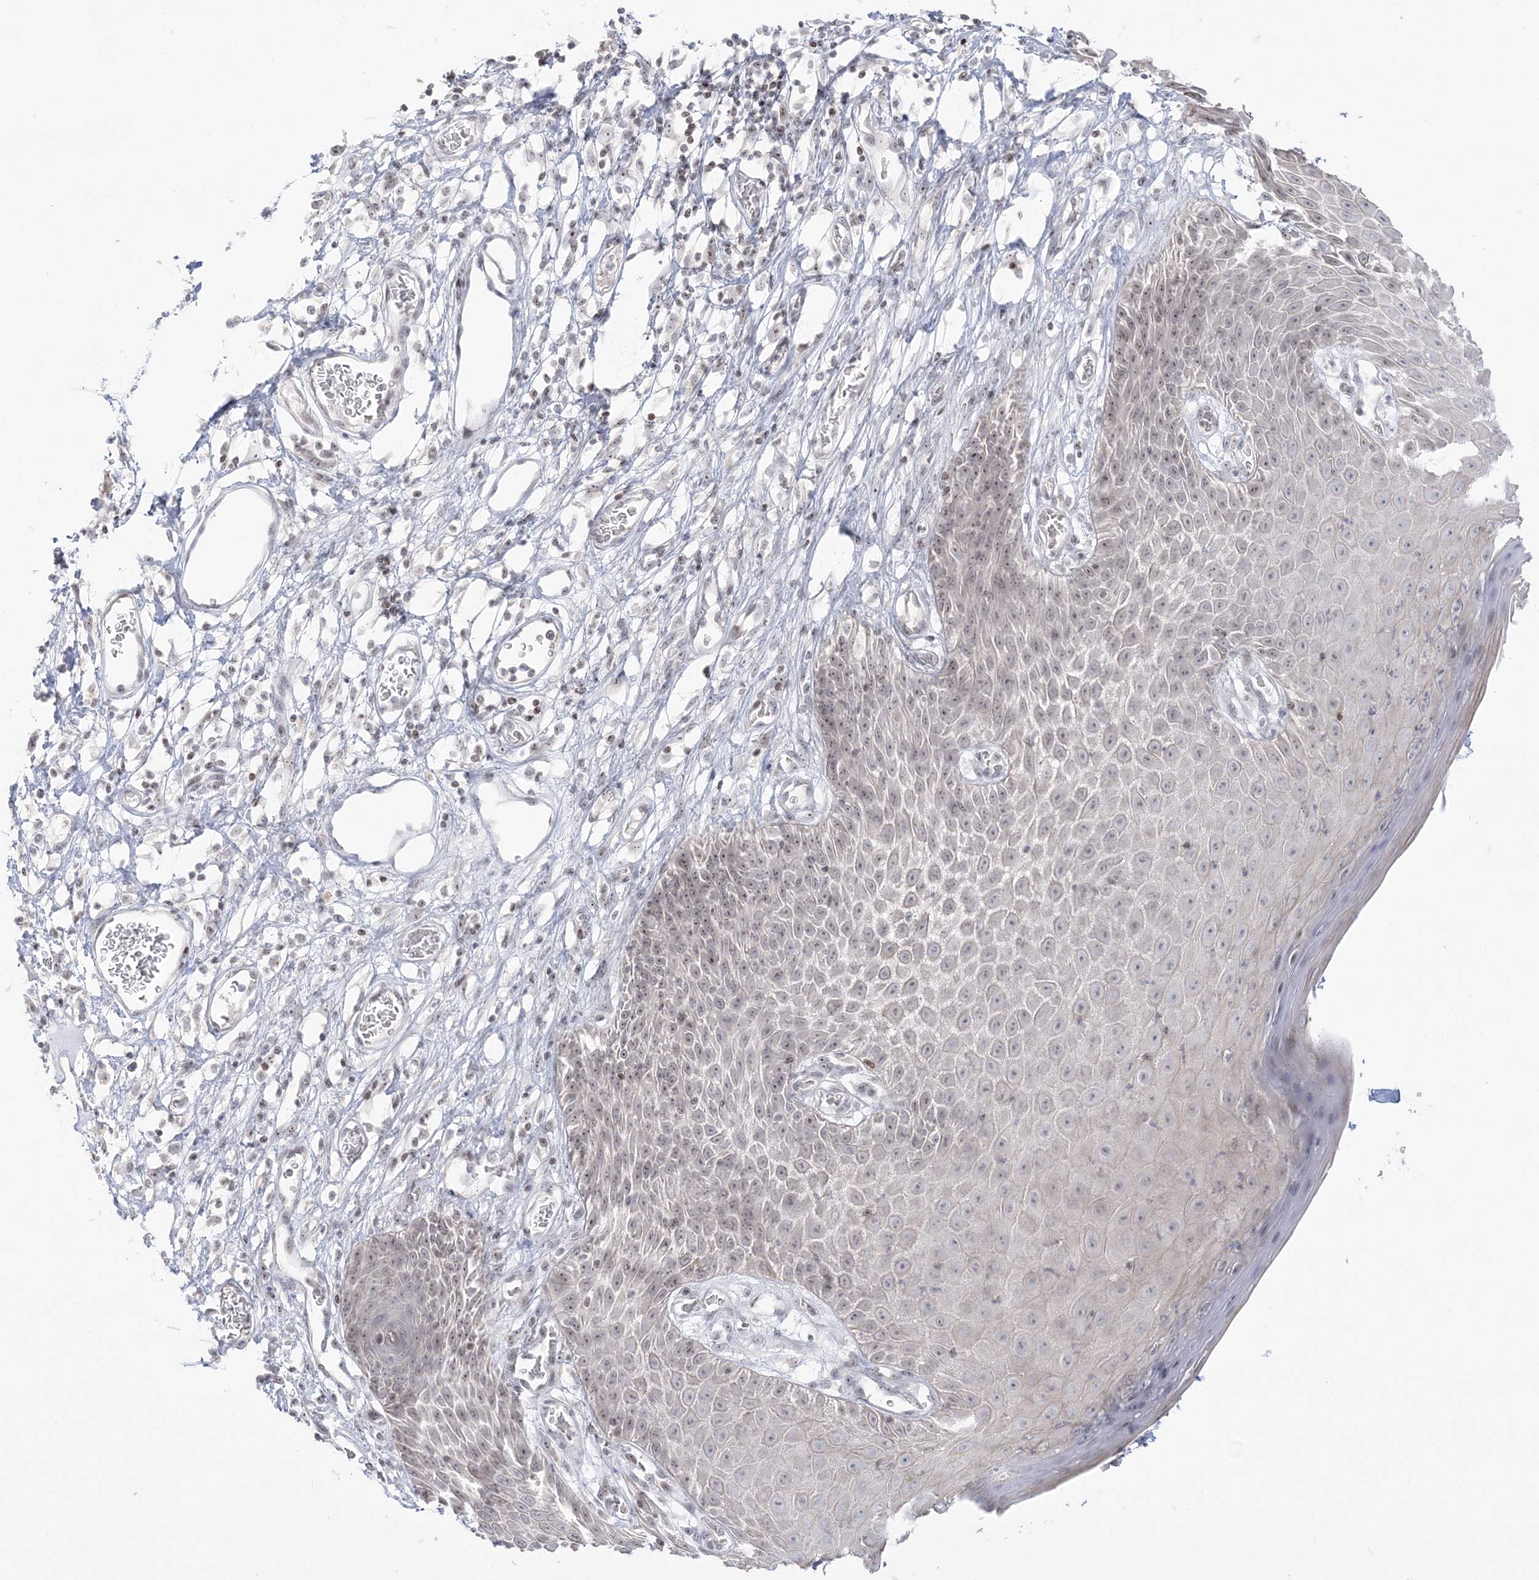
{"staining": {"intensity": "moderate", "quantity": "25%-75%", "location": "cytoplasmic/membranous"}, "tissue": "skin", "cell_type": "Epidermal cells", "image_type": "normal", "snomed": [{"axis": "morphology", "description": "Normal tissue, NOS"}, {"axis": "topography", "description": "Vulva"}], "caption": "The photomicrograph demonstrates staining of normal skin, revealing moderate cytoplasmic/membranous protein staining (brown color) within epidermal cells. The staining was performed using DAB (3,3'-diaminobenzidine) to visualize the protein expression in brown, while the nuclei were stained in blue with hematoxylin (Magnification: 20x).", "gene": "SH3BP4", "patient": {"sex": "female", "age": 68}}